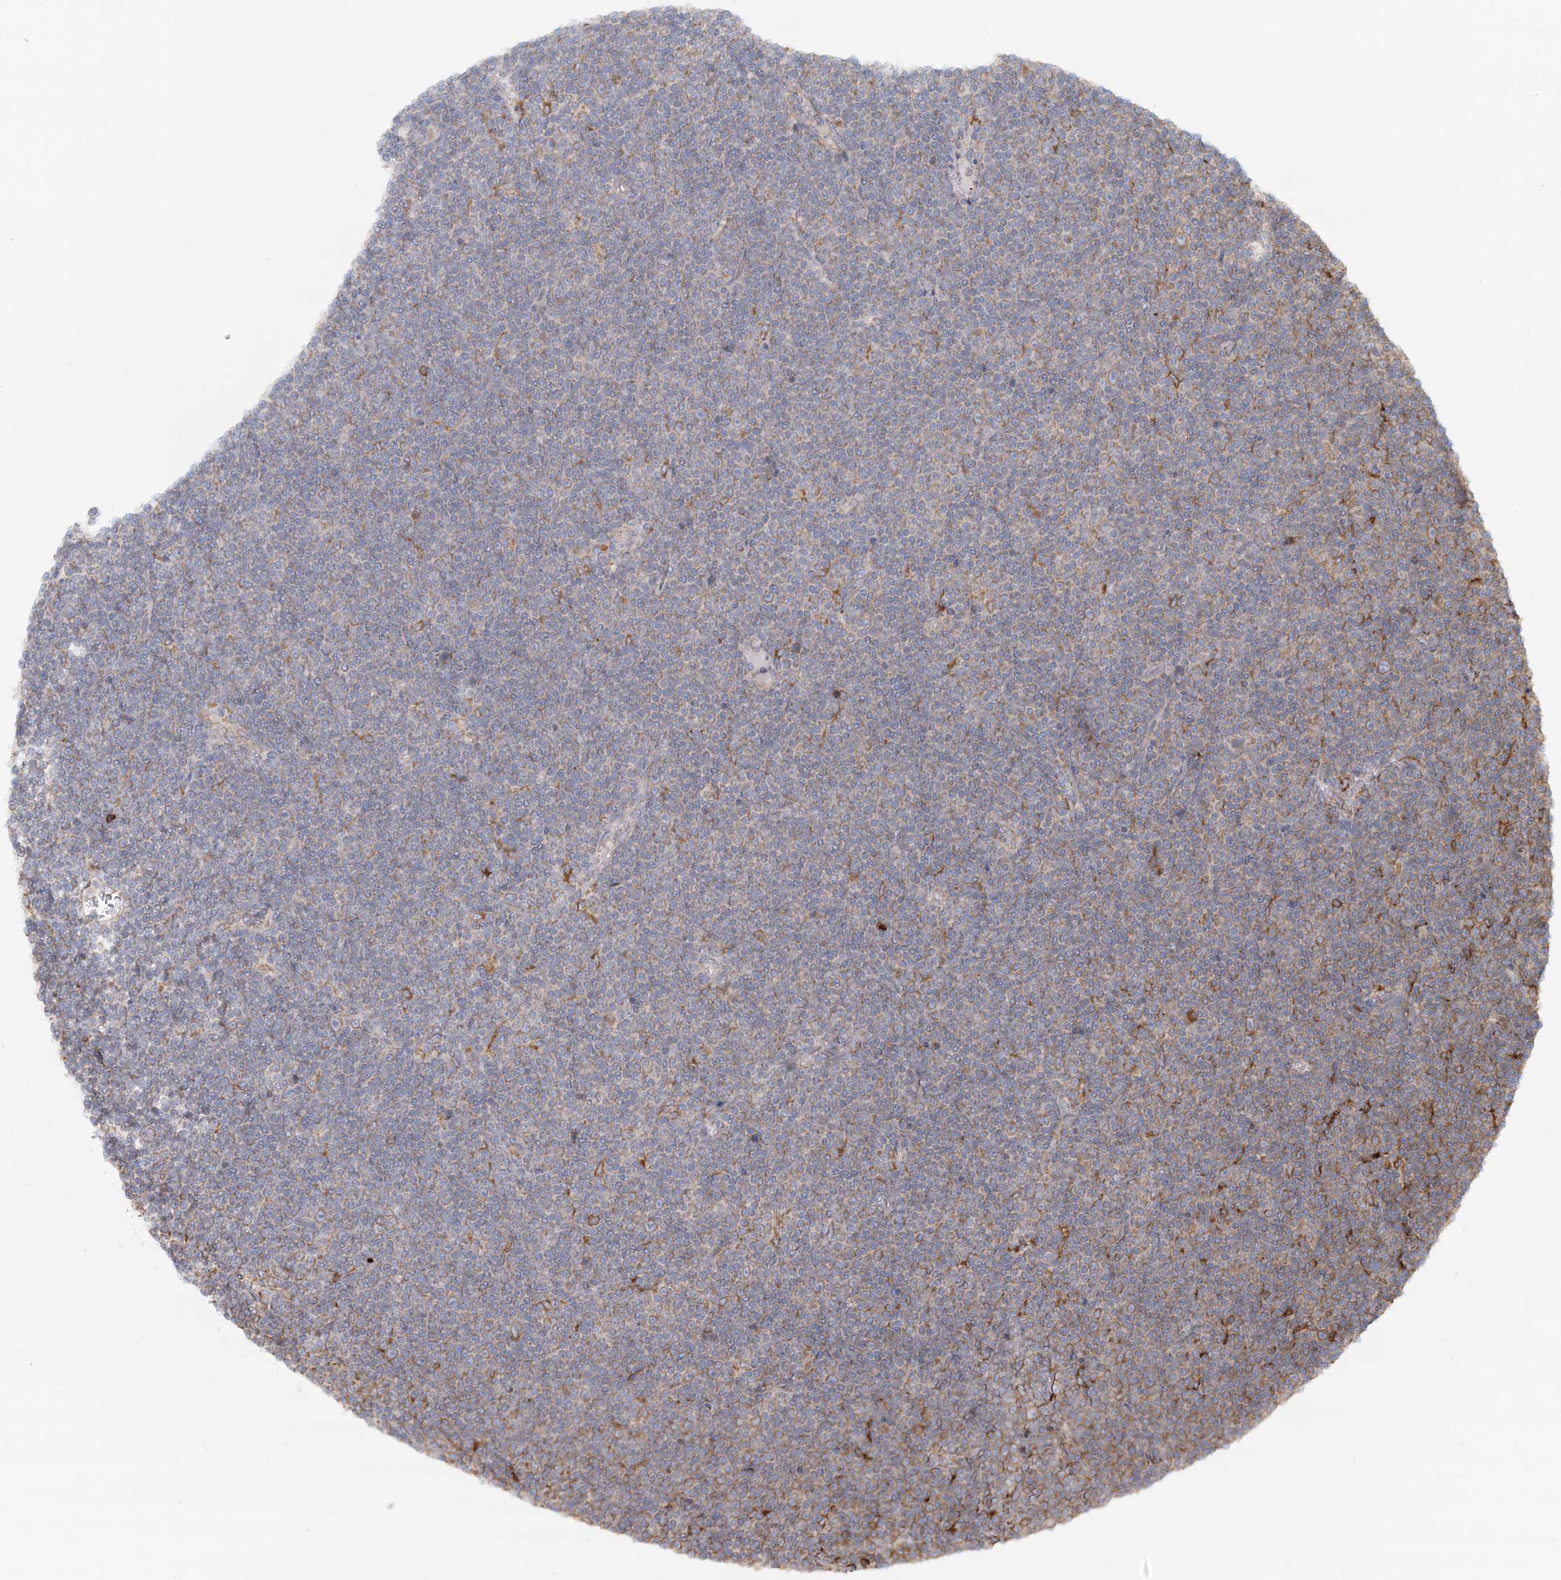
{"staining": {"intensity": "weak", "quantity": "<25%", "location": "cytoplasmic/membranous"}, "tissue": "lymphoma", "cell_type": "Tumor cells", "image_type": "cancer", "snomed": [{"axis": "morphology", "description": "Malignant lymphoma, non-Hodgkin's type, Low grade"}, {"axis": "topography", "description": "Lymph node"}], "caption": "Lymphoma stained for a protein using IHC shows no positivity tumor cells.", "gene": "TAS1R1", "patient": {"sex": "female", "age": 67}}